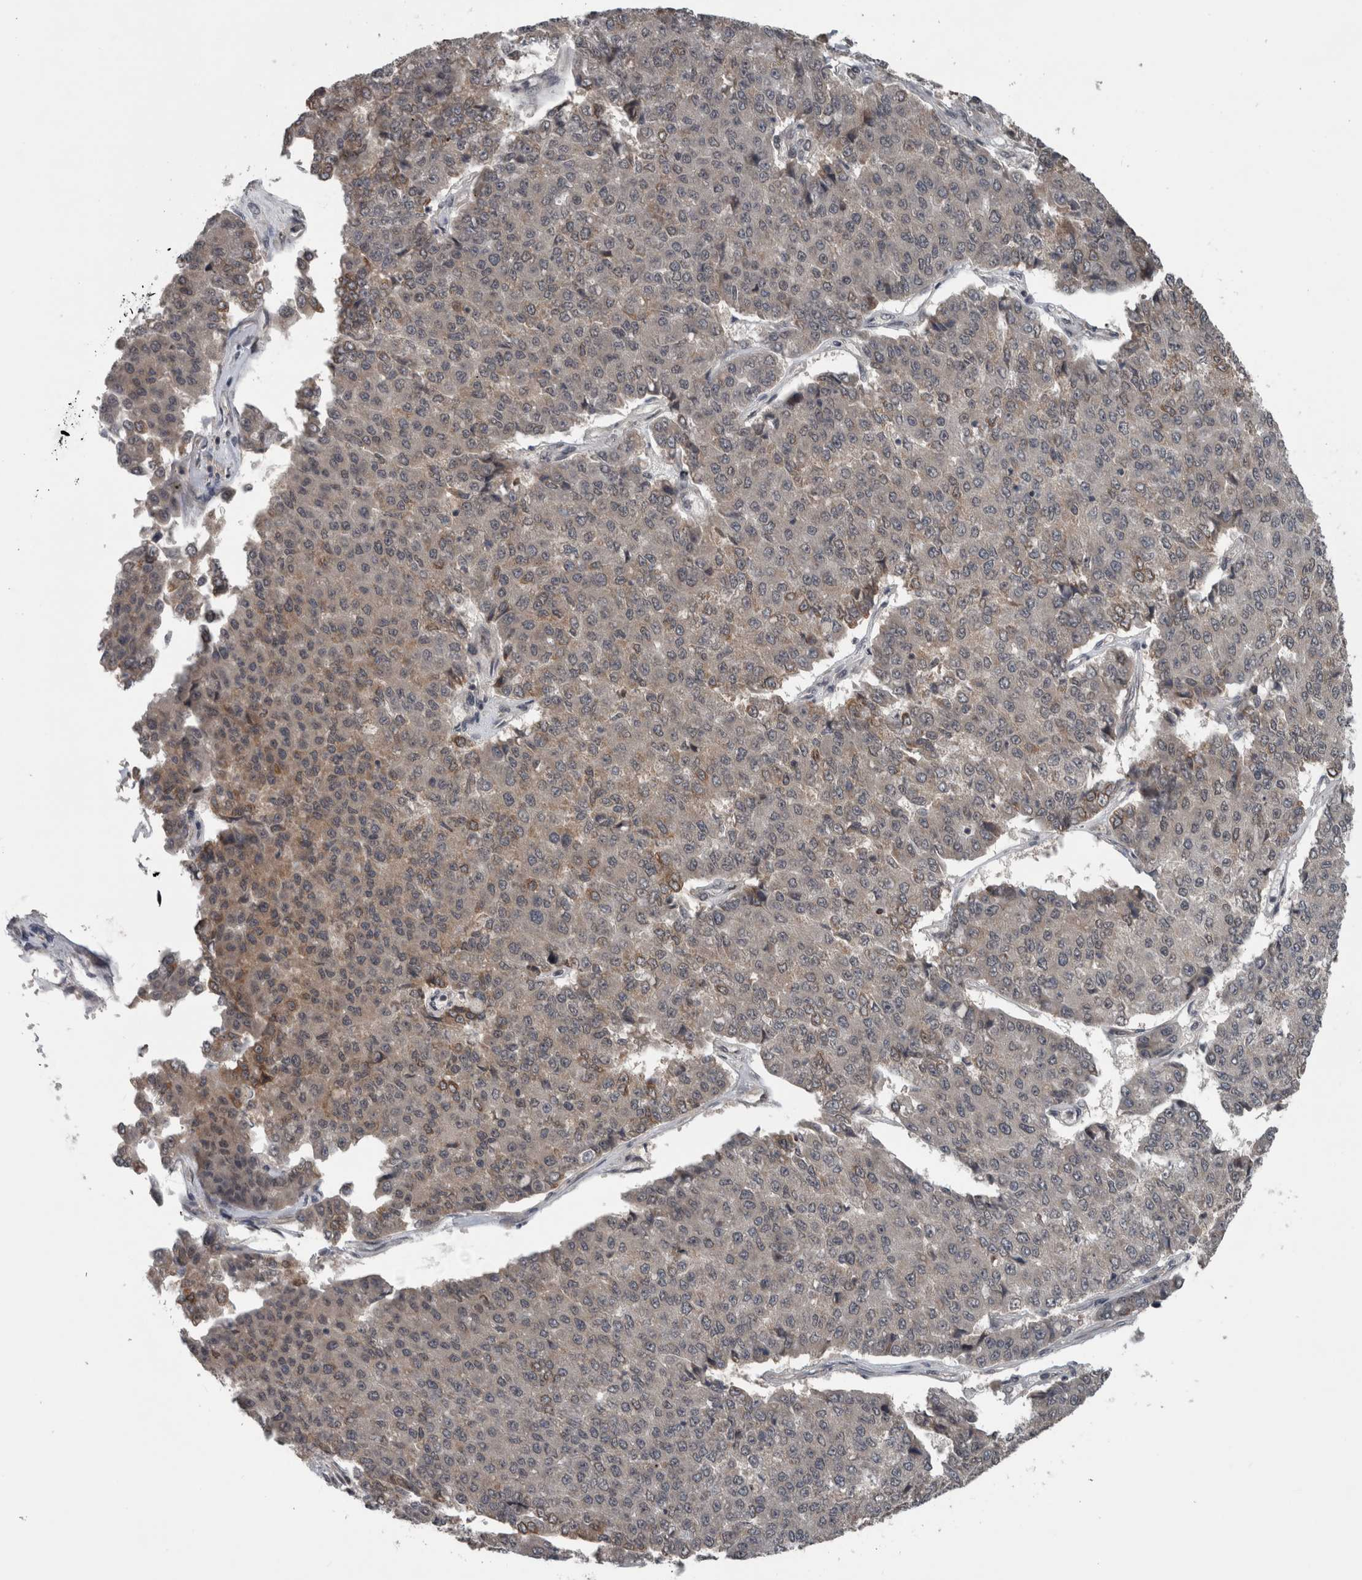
{"staining": {"intensity": "moderate", "quantity": "<25%", "location": "cytoplasmic/membranous"}, "tissue": "pancreatic cancer", "cell_type": "Tumor cells", "image_type": "cancer", "snomed": [{"axis": "morphology", "description": "Adenocarcinoma, NOS"}, {"axis": "topography", "description": "Pancreas"}], "caption": "This micrograph reveals pancreatic cancer stained with immunohistochemistry (IHC) to label a protein in brown. The cytoplasmic/membranous of tumor cells show moderate positivity for the protein. Nuclei are counter-stained blue.", "gene": "ENY2", "patient": {"sex": "male", "age": 50}}